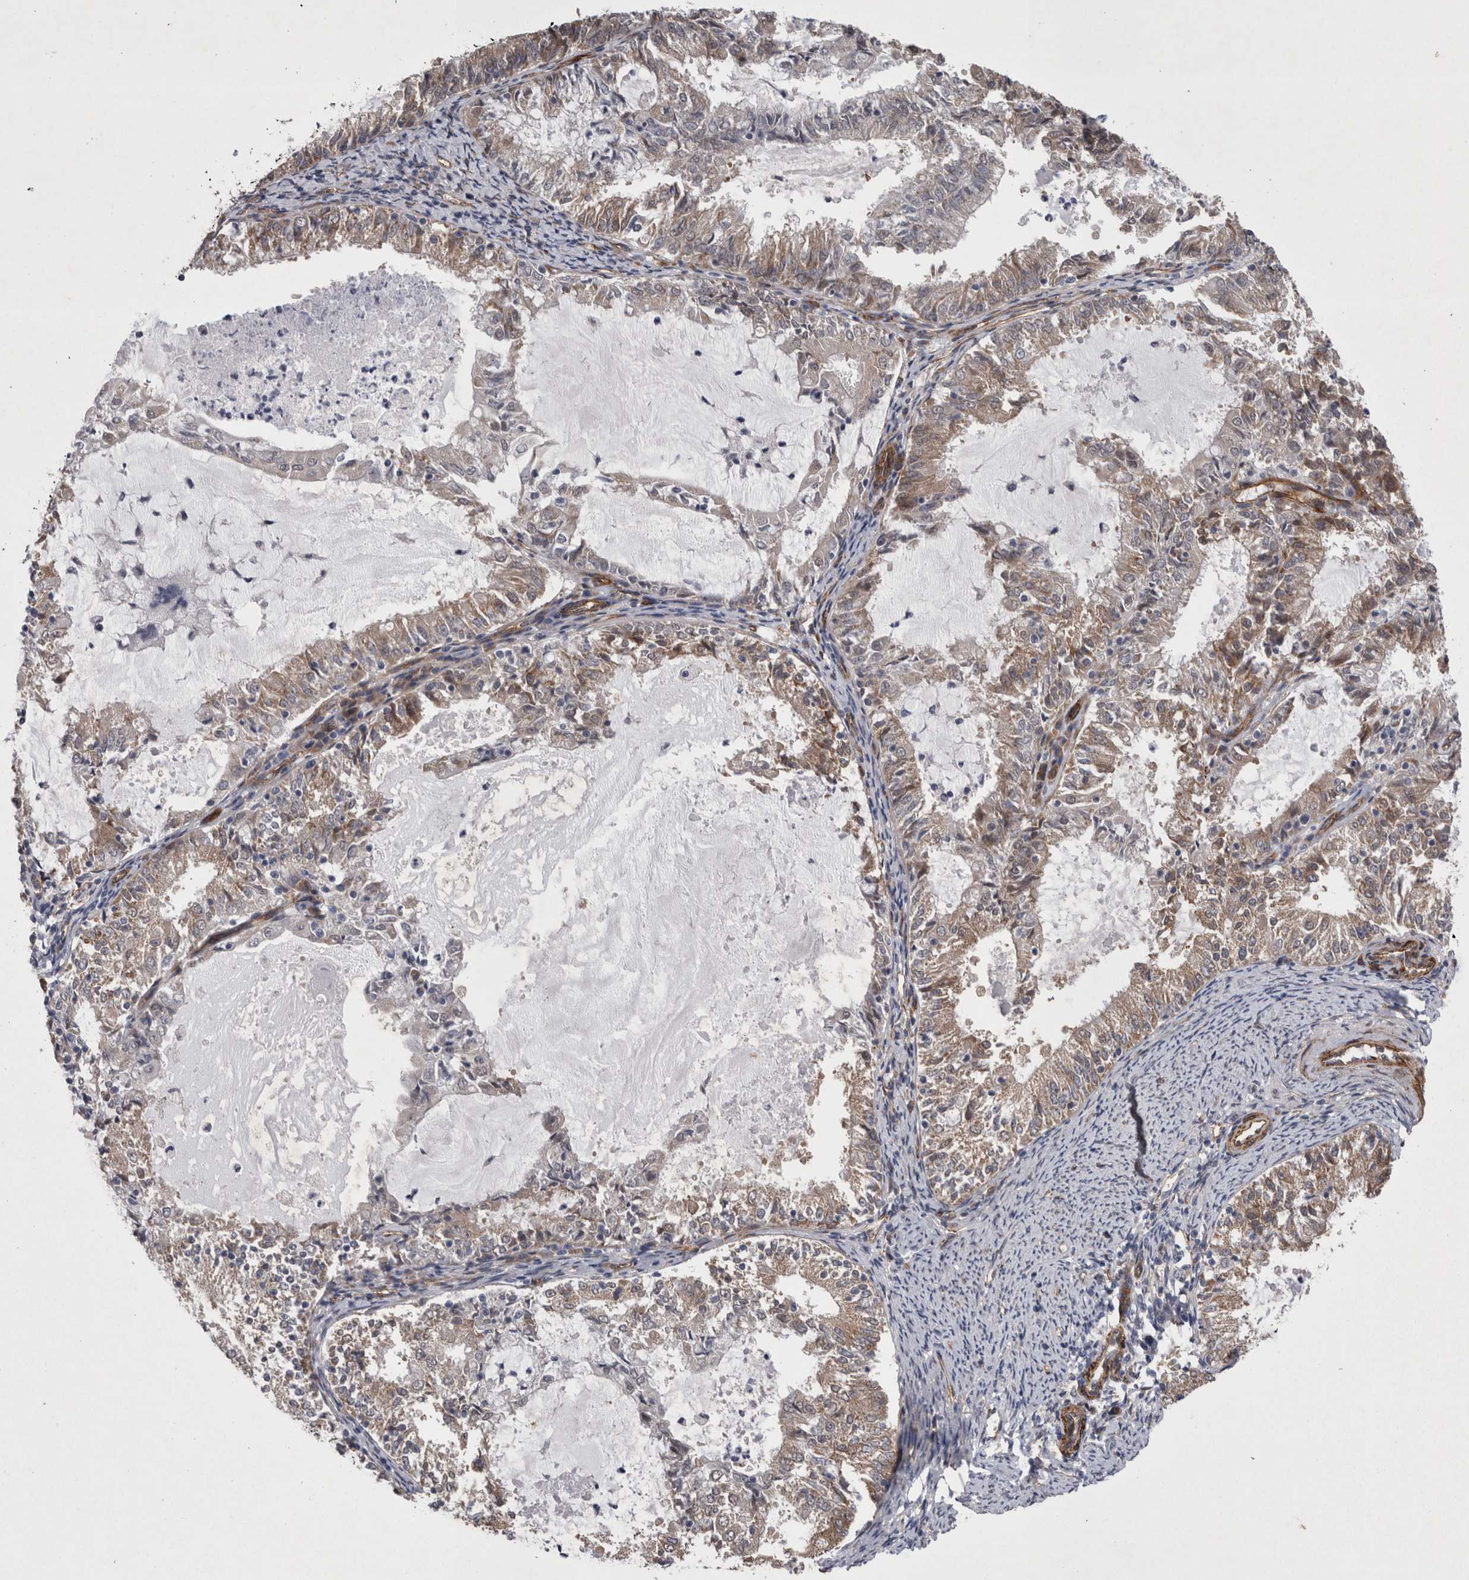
{"staining": {"intensity": "weak", "quantity": ">75%", "location": "cytoplasmic/membranous"}, "tissue": "endometrial cancer", "cell_type": "Tumor cells", "image_type": "cancer", "snomed": [{"axis": "morphology", "description": "Adenocarcinoma, NOS"}, {"axis": "topography", "description": "Endometrium"}], "caption": "A photomicrograph of adenocarcinoma (endometrial) stained for a protein displays weak cytoplasmic/membranous brown staining in tumor cells.", "gene": "DDX6", "patient": {"sex": "female", "age": 57}}